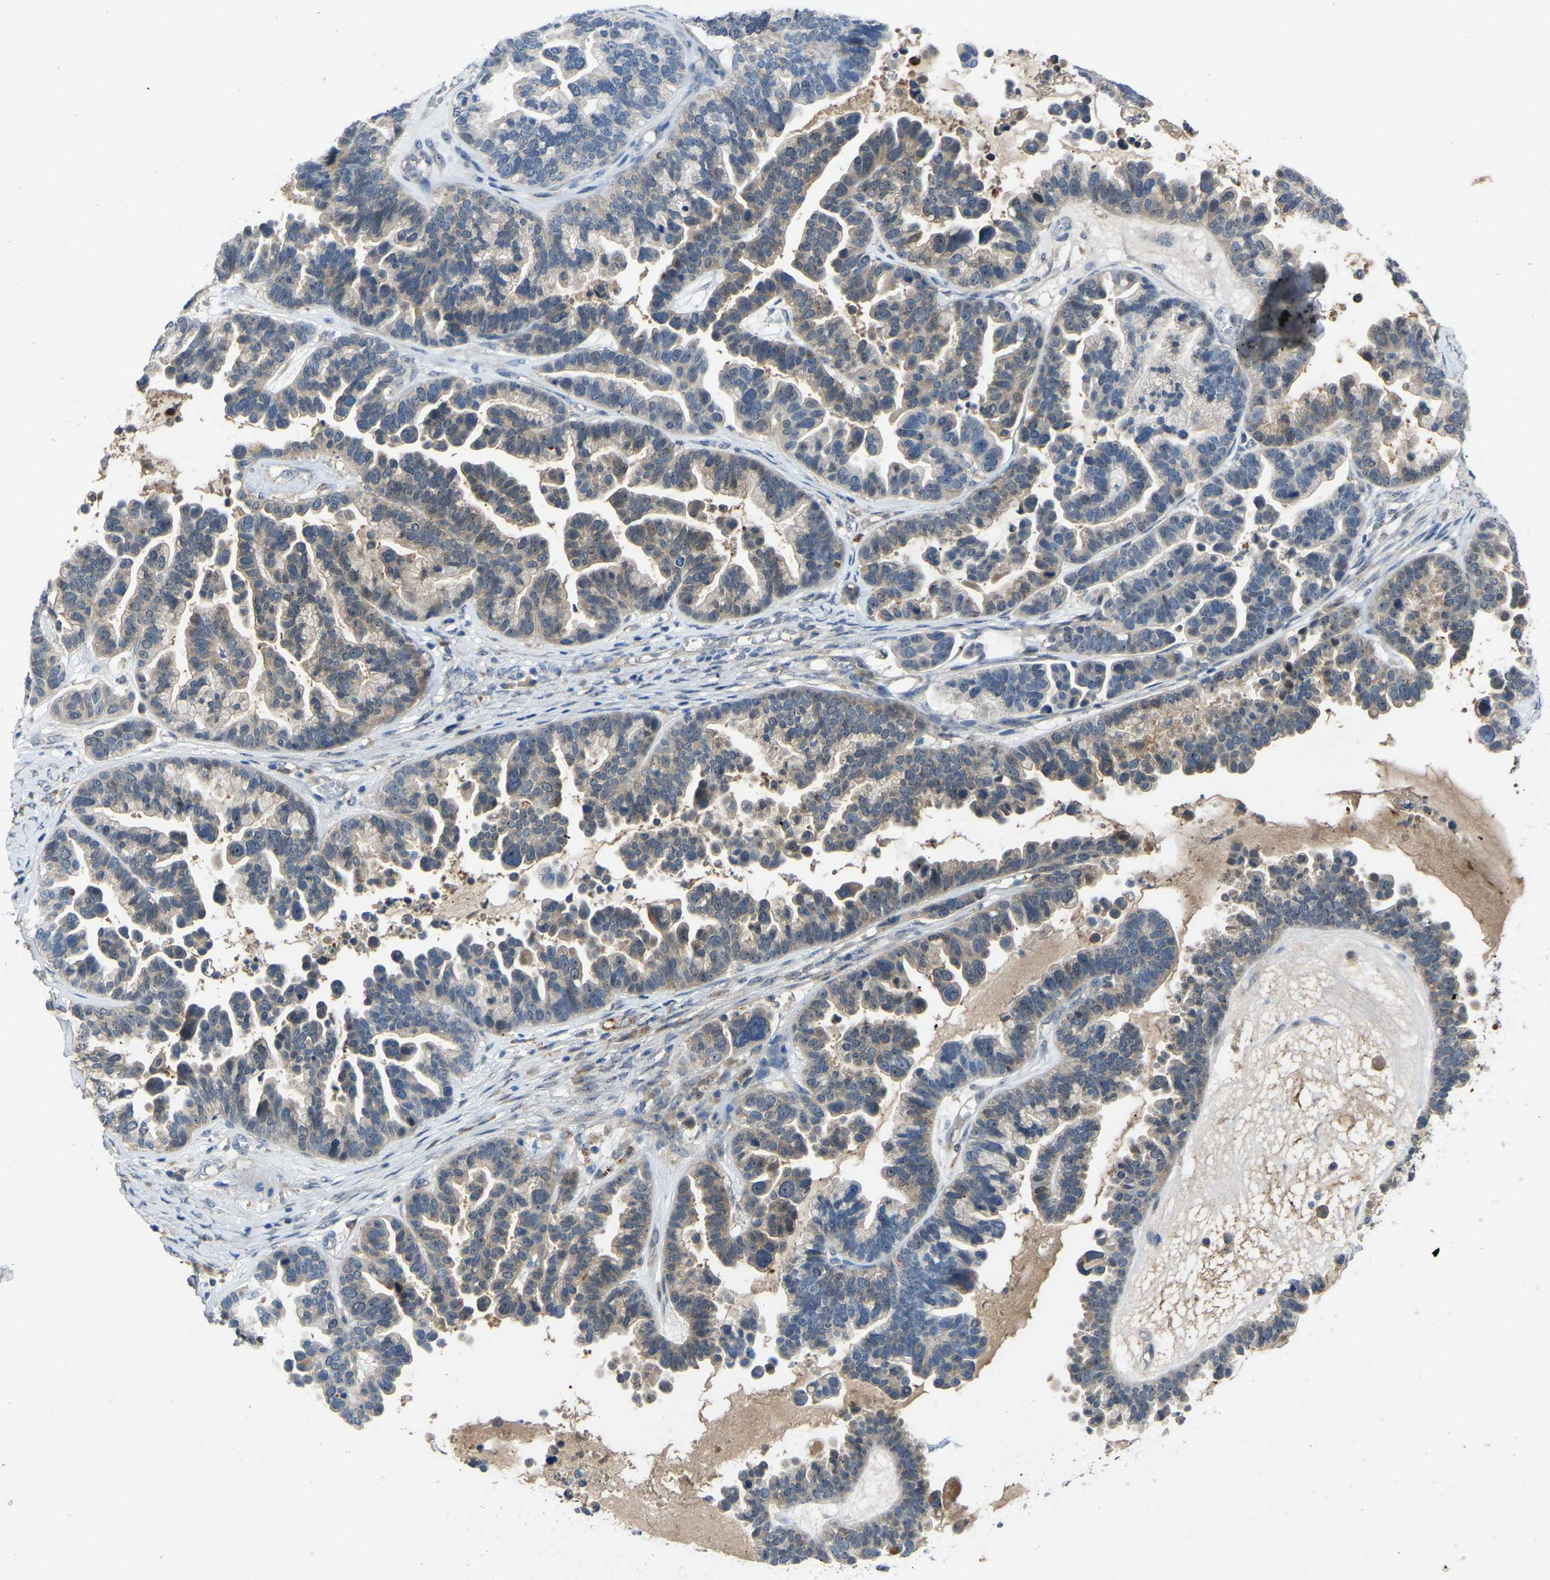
{"staining": {"intensity": "negative", "quantity": "none", "location": "none"}, "tissue": "ovarian cancer", "cell_type": "Tumor cells", "image_type": "cancer", "snomed": [{"axis": "morphology", "description": "Cystadenocarcinoma, serous, NOS"}, {"axis": "topography", "description": "Ovary"}], "caption": "High power microscopy photomicrograph of an IHC histopathology image of ovarian serous cystadenocarcinoma, revealing no significant positivity in tumor cells.", "gene": "FHIT", "patient": {"sex": "female", "age": 56}}